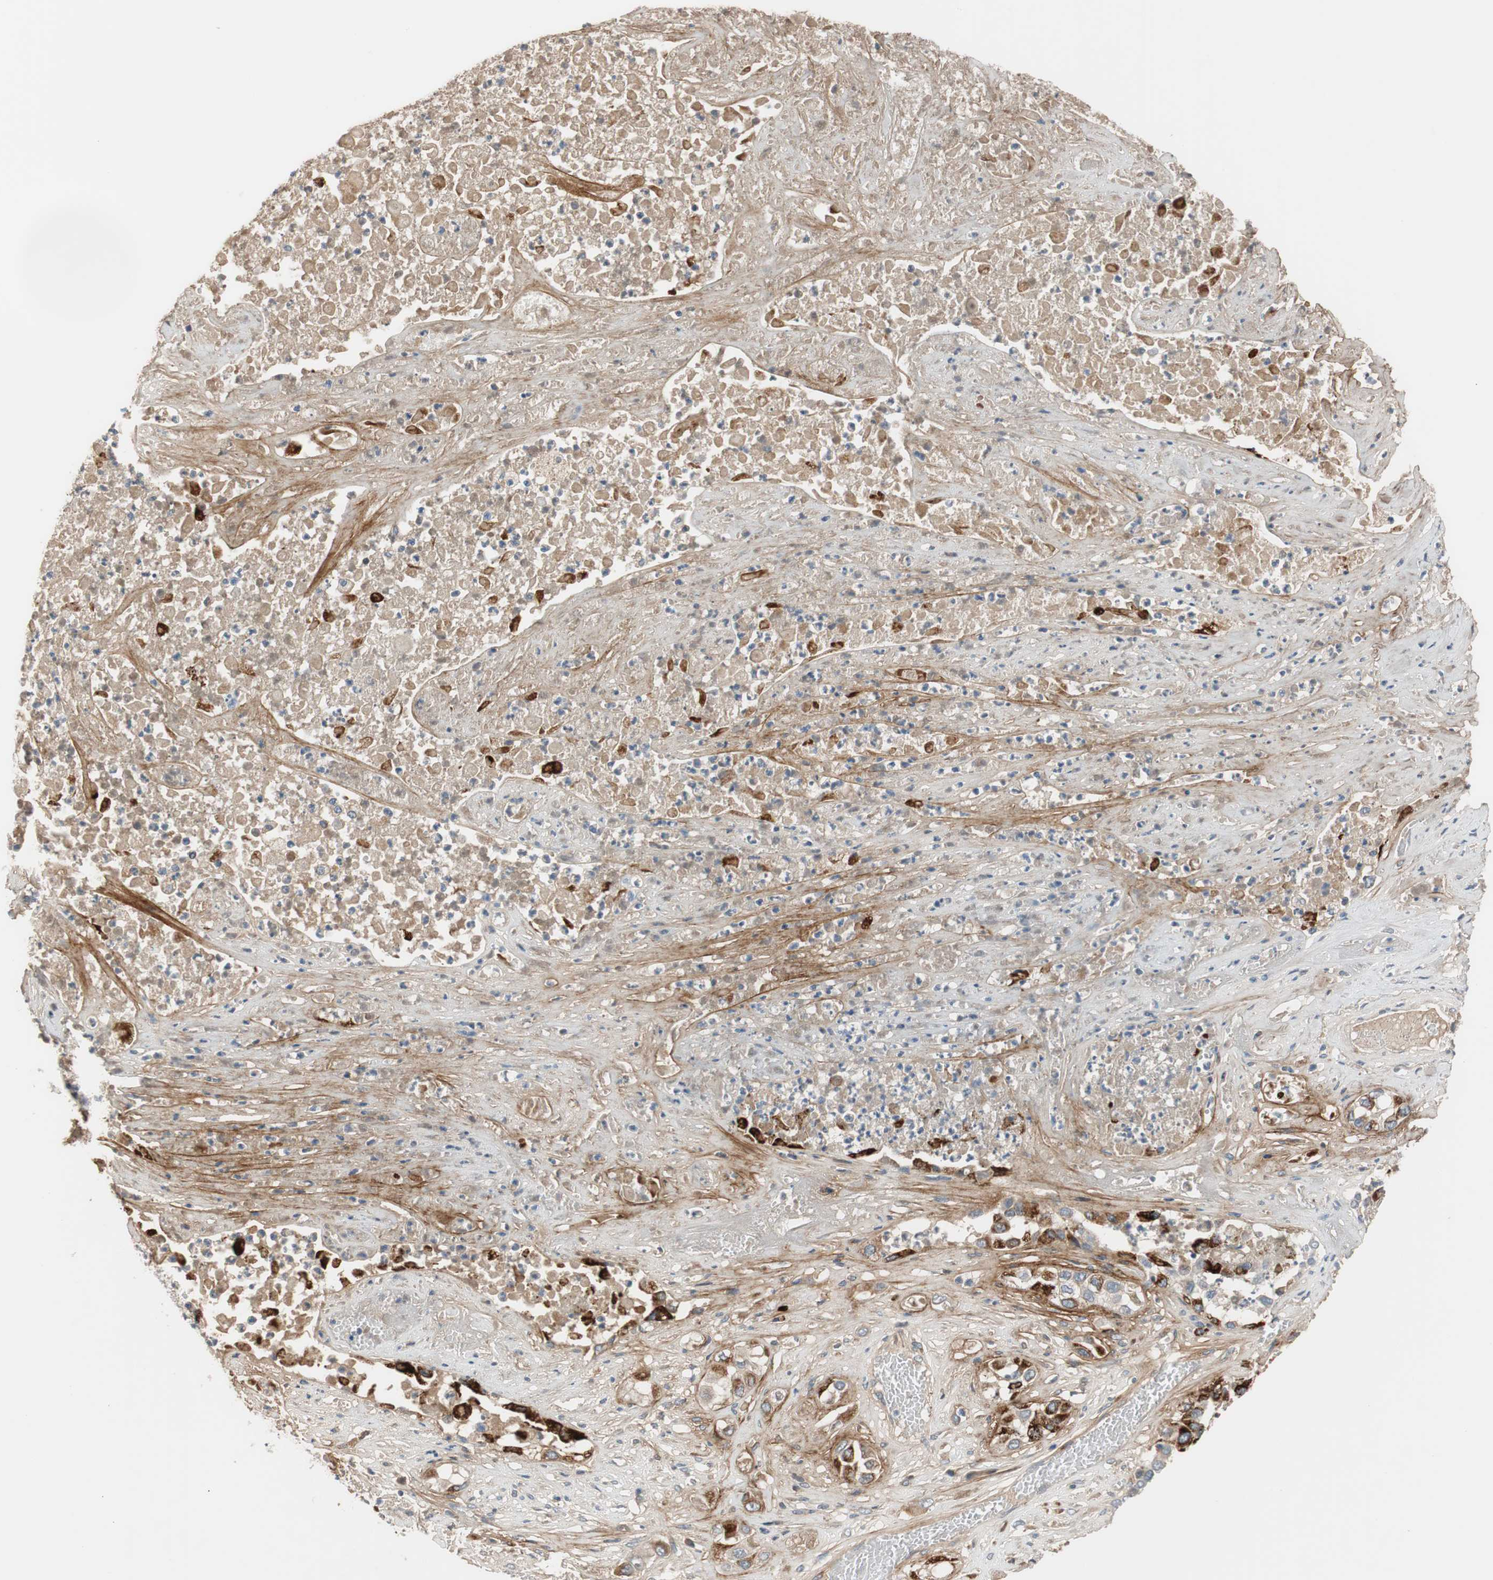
{"staining": {"intensity": "negative", "quantity": "none", "location": "none"}, "tissue": "lung cancer", "cell_type": "Tumor cells", "image_type": "cancer", "snomed": [{"axis": "morphology", "description": "Squamous cell carcinoma, NOS"}, {"axis": "topography", "description": "Lung"}], "caption": "This is an immunohistochemistry (IHC) micrograph of human lung cancer (squamous cell carcinoma). There is no positivity in tumor cells.", "gene": "COL12A1", "patient": {"sex": "male", "age": 71}}